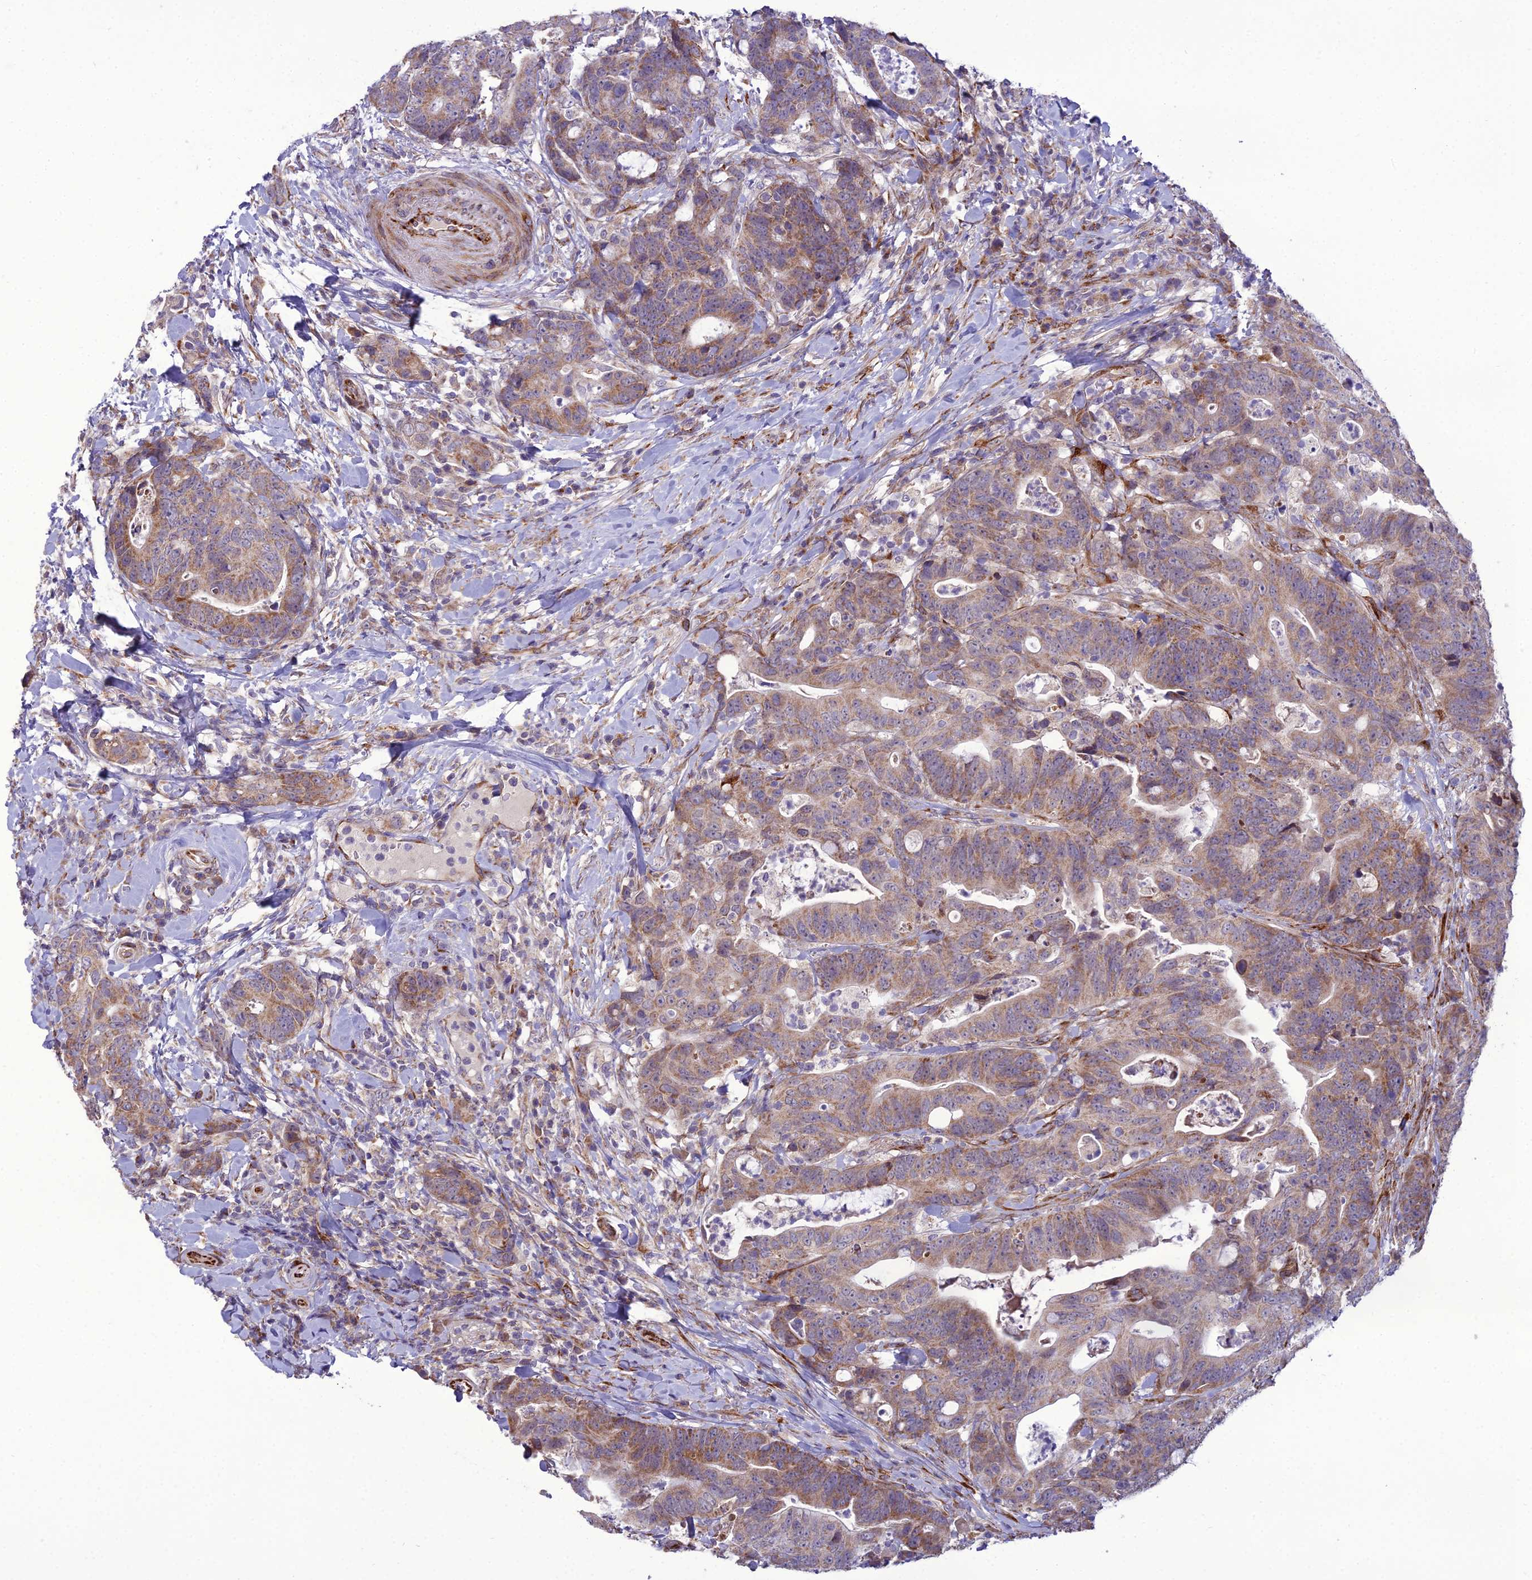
{"staining": {"intensity": "moderate", "quantity": ">75%", "location": "cytoplasmic/membranous"}, "tissue": "colorectal cancer", "cell_type": "Tumor cells", "image_type": "cancer", "snomed": [{"axis": "morphology", "description": "Adenocarcinoma, NOS"}, {"axis": "topography", "description": "Colon"}], "caption": "Protein staining by IHC shows moderate cytoplasmic/membranous staining in approximately >75% of tumor cells in colorectal cancer (adenocarcinoma).", "gene": "NODAL", "patient": {"sex": "female", "age": 82}}